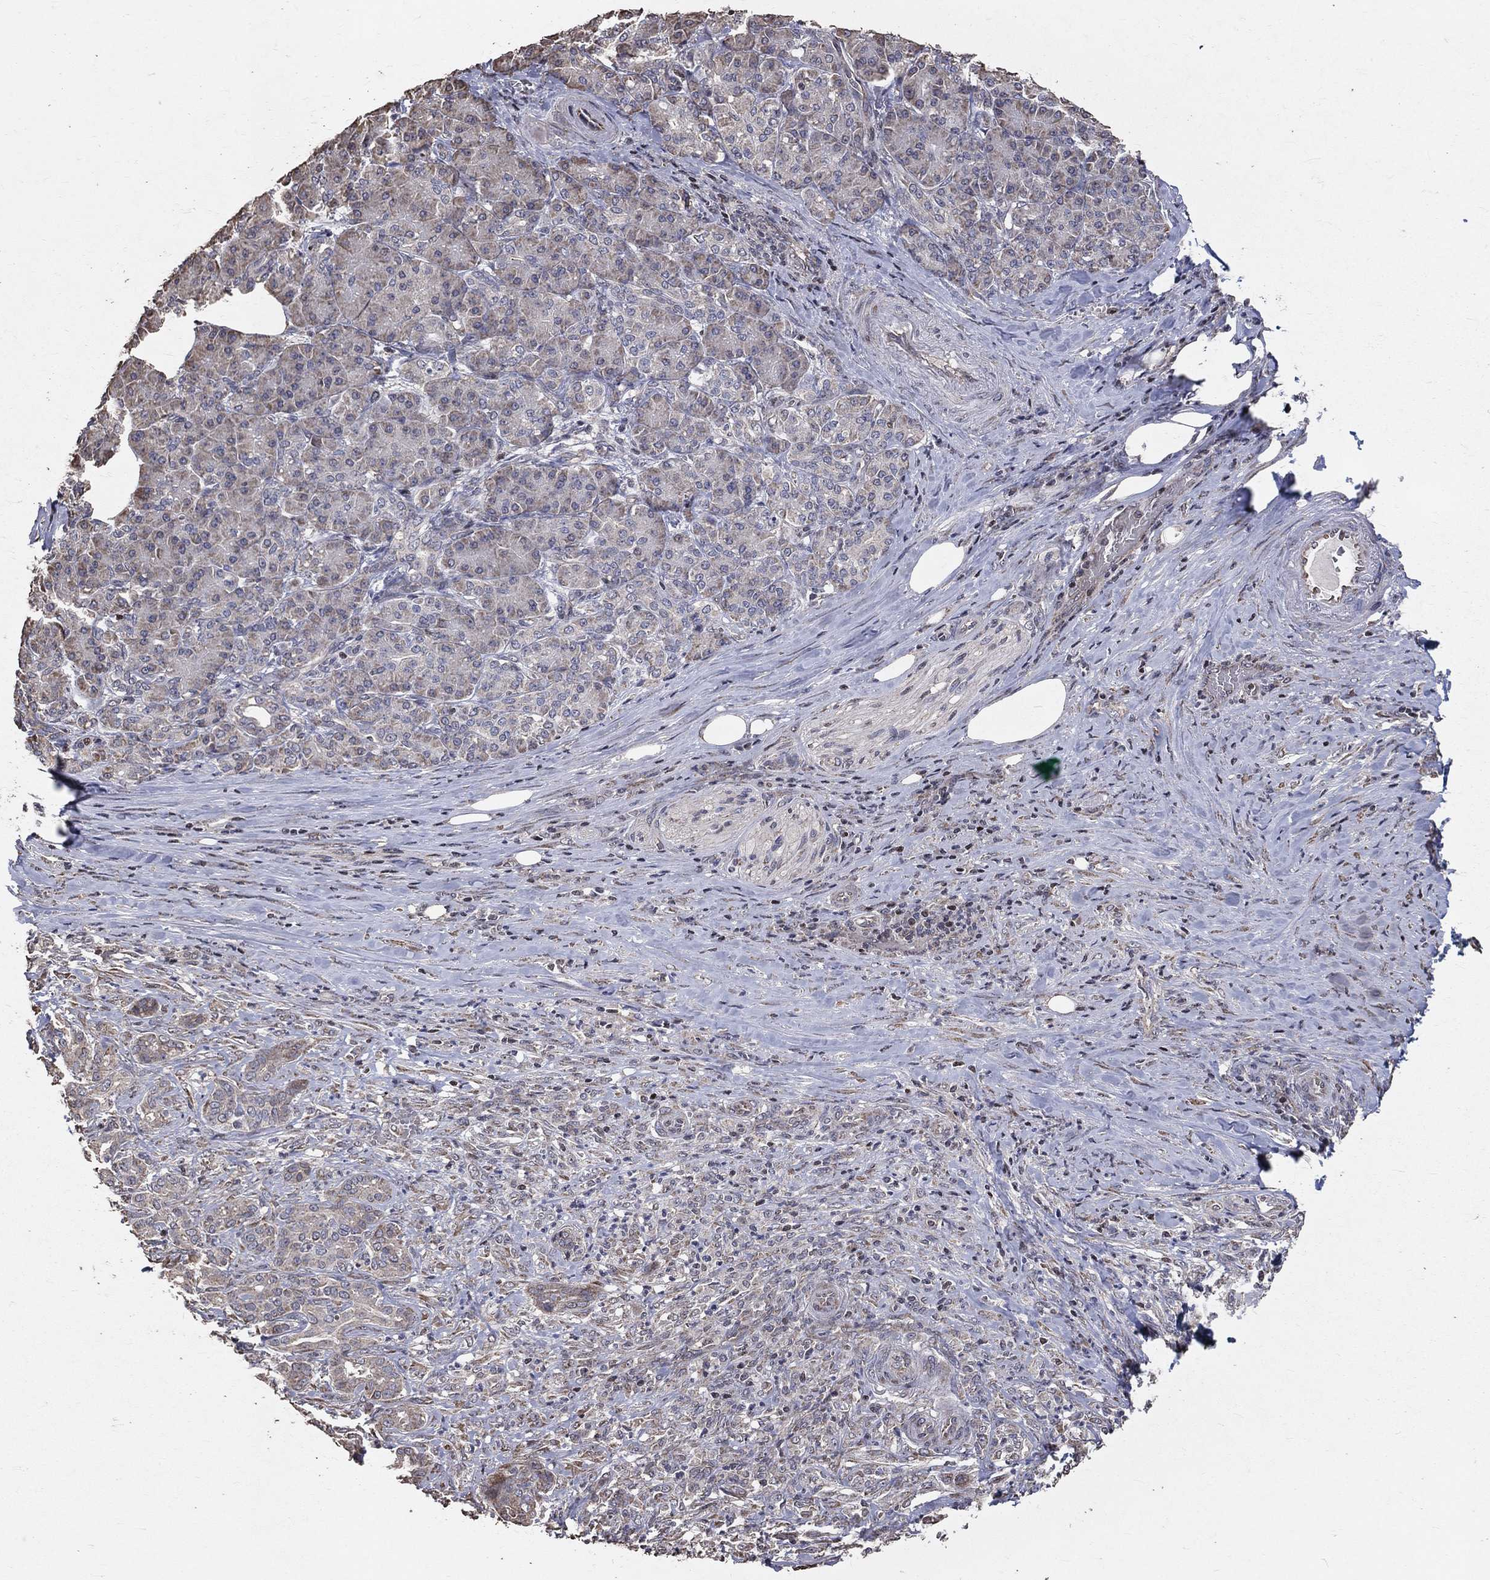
{"staining": {"intensity": "weak", "quantity": "<25%", "location": "cytoplasmic/membranous"}, "tissue": "pancreatic cancer", "cell_type": "Tumor cells", "image_type": "cancer", "snomed": [{"axis": "morphology", "description": "Normal tissue, NOS"}, {"axis": "morphology", "description": "Inflammation, NOS"}, {"axis": "morphology", "description": "Adenocarcinoma, NOS"}, {"axis": "topography", "description": "Pancreas"}], "caption": "Tumor cells show no significant positivity in pancreatic cancer.", "gene": "LY6K", "patient": {"sex": "male", "age": 57}}